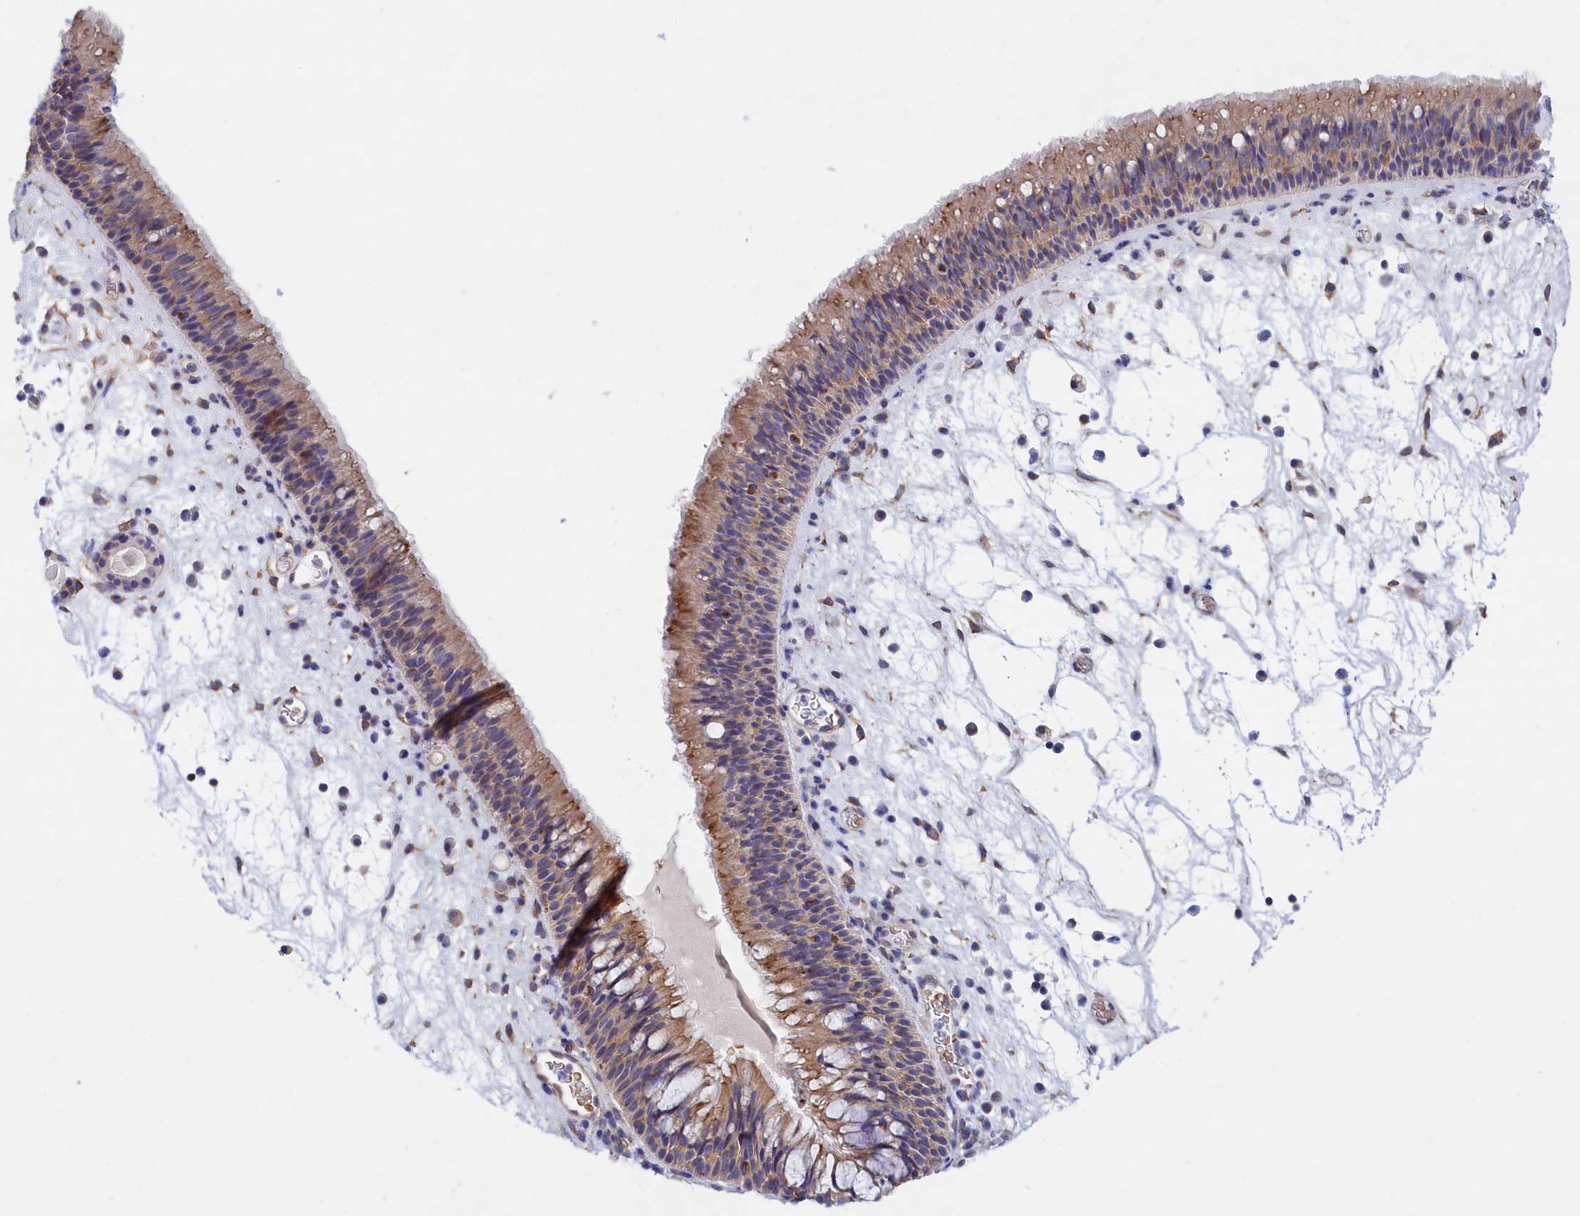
{"staining": {"intensity": "weak", "quantity": ">75%", "location": "cytoplasmic/membranous"}, "tissue": "nasopharynx", "cell_type": "Respiratory epithelial cells", "image_type": "normal", "snomed": [{"axis": "morphology", "description": "Normal tissue, NOS"}, {"axis": "morphology", "description": "Inflammation, NOS"}, {"axis": "morphology", "description": "Malignant melanoma, Metastatic site"}, {"axis": "topography", "description": "Nasopharynx"}], "caption": "This is a histology image of immunohistochemistry staining of unremarkable nasopharynx, which shows weak positivity in the cytoplasmic/membranous of respiratory epithelial cells.", "gene": "ABCC12", "patient": {"sex": "male", "age": 70}}